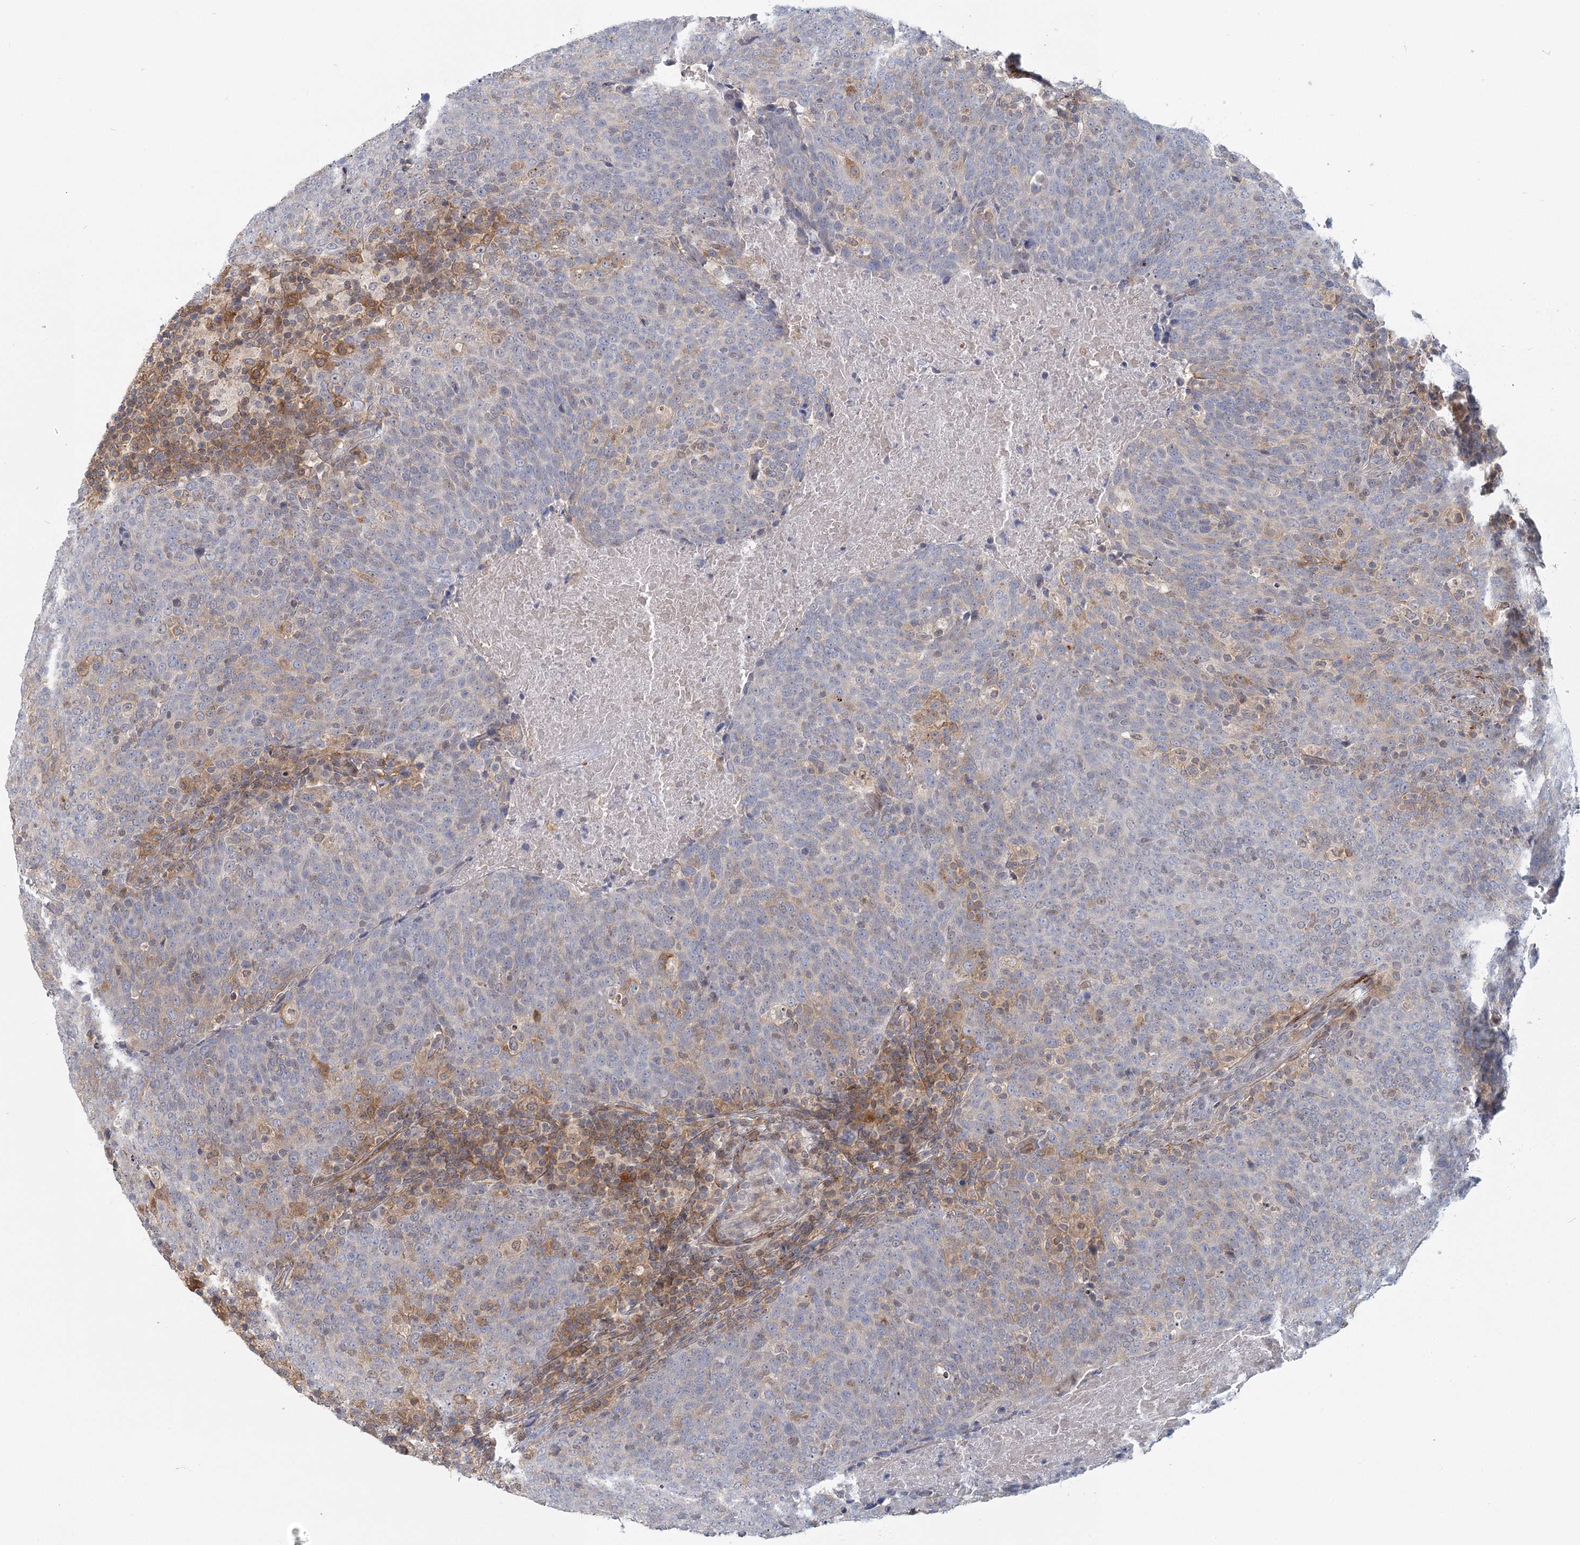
{"staining": {"intensity": "negative", "quantity": "none", "location": "none"}, "tissue": "head and neck cancer", "cell_type": "Tumor cells", "image_type": "cancer", "snomed": [{"axis": "morphology", "description": "Squamous cell carcinoma, NOS"}, {"axis": "morphology", "description": "Squamous cell carcinoma, metastatic, NOS"}, {"axis": "topography", "description": "Lymph node"}, {"axis": "topography", "description": "Head-Neck"}], "caption": "This is an immunohistochemistry (IHC) image of human metastatic squamous cell carcinoma (head and neck). There is no expression in tumor cells.", "gene": "USP11", "patient": {"sex": "male", "age": 62}}